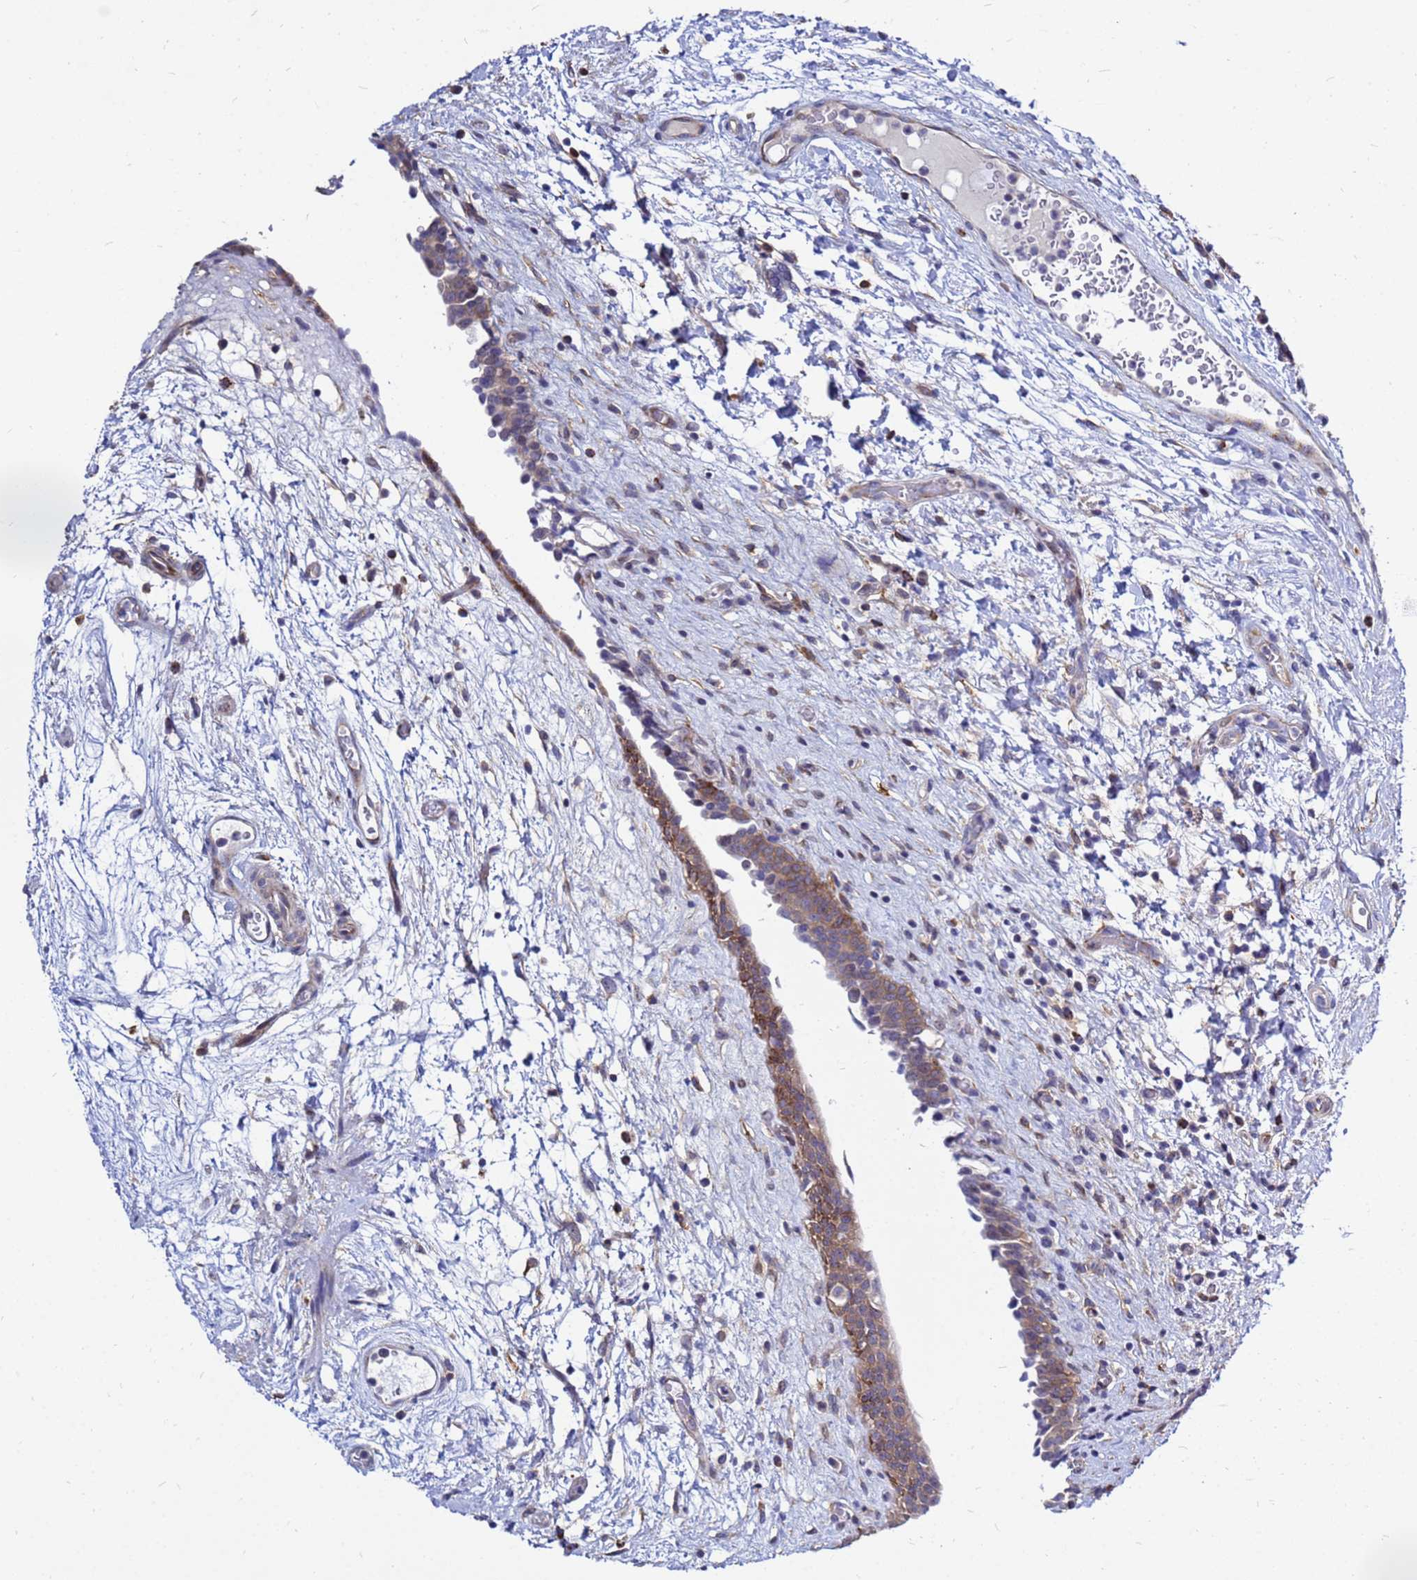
{"staining": {"intensity": "moderate", "quantity": ">75%", "location": "cytoplasmic/membranous"}, "tissue": "urinary bladder", "cell_type": "Urothelial cells", "image_type": "normal", "snomed": [{"axis": "morphology", "description": "Normal tissue, NOS"}, {"axis": "topography", "description": "Urinary bladder"}], "caption": "Immunohistochemistry (IHC) photomicrograph of benign urinary bladder: urinary bladder stained using IHC exhibits medium levels of moderate protein expression localized specifically in the cytoplasmic/membranous of urothelial cells, appearing as a cytoplasmic/membranous brown color.", "gene": "MOB2", "patient": {"sex": "male", "age": 83}}